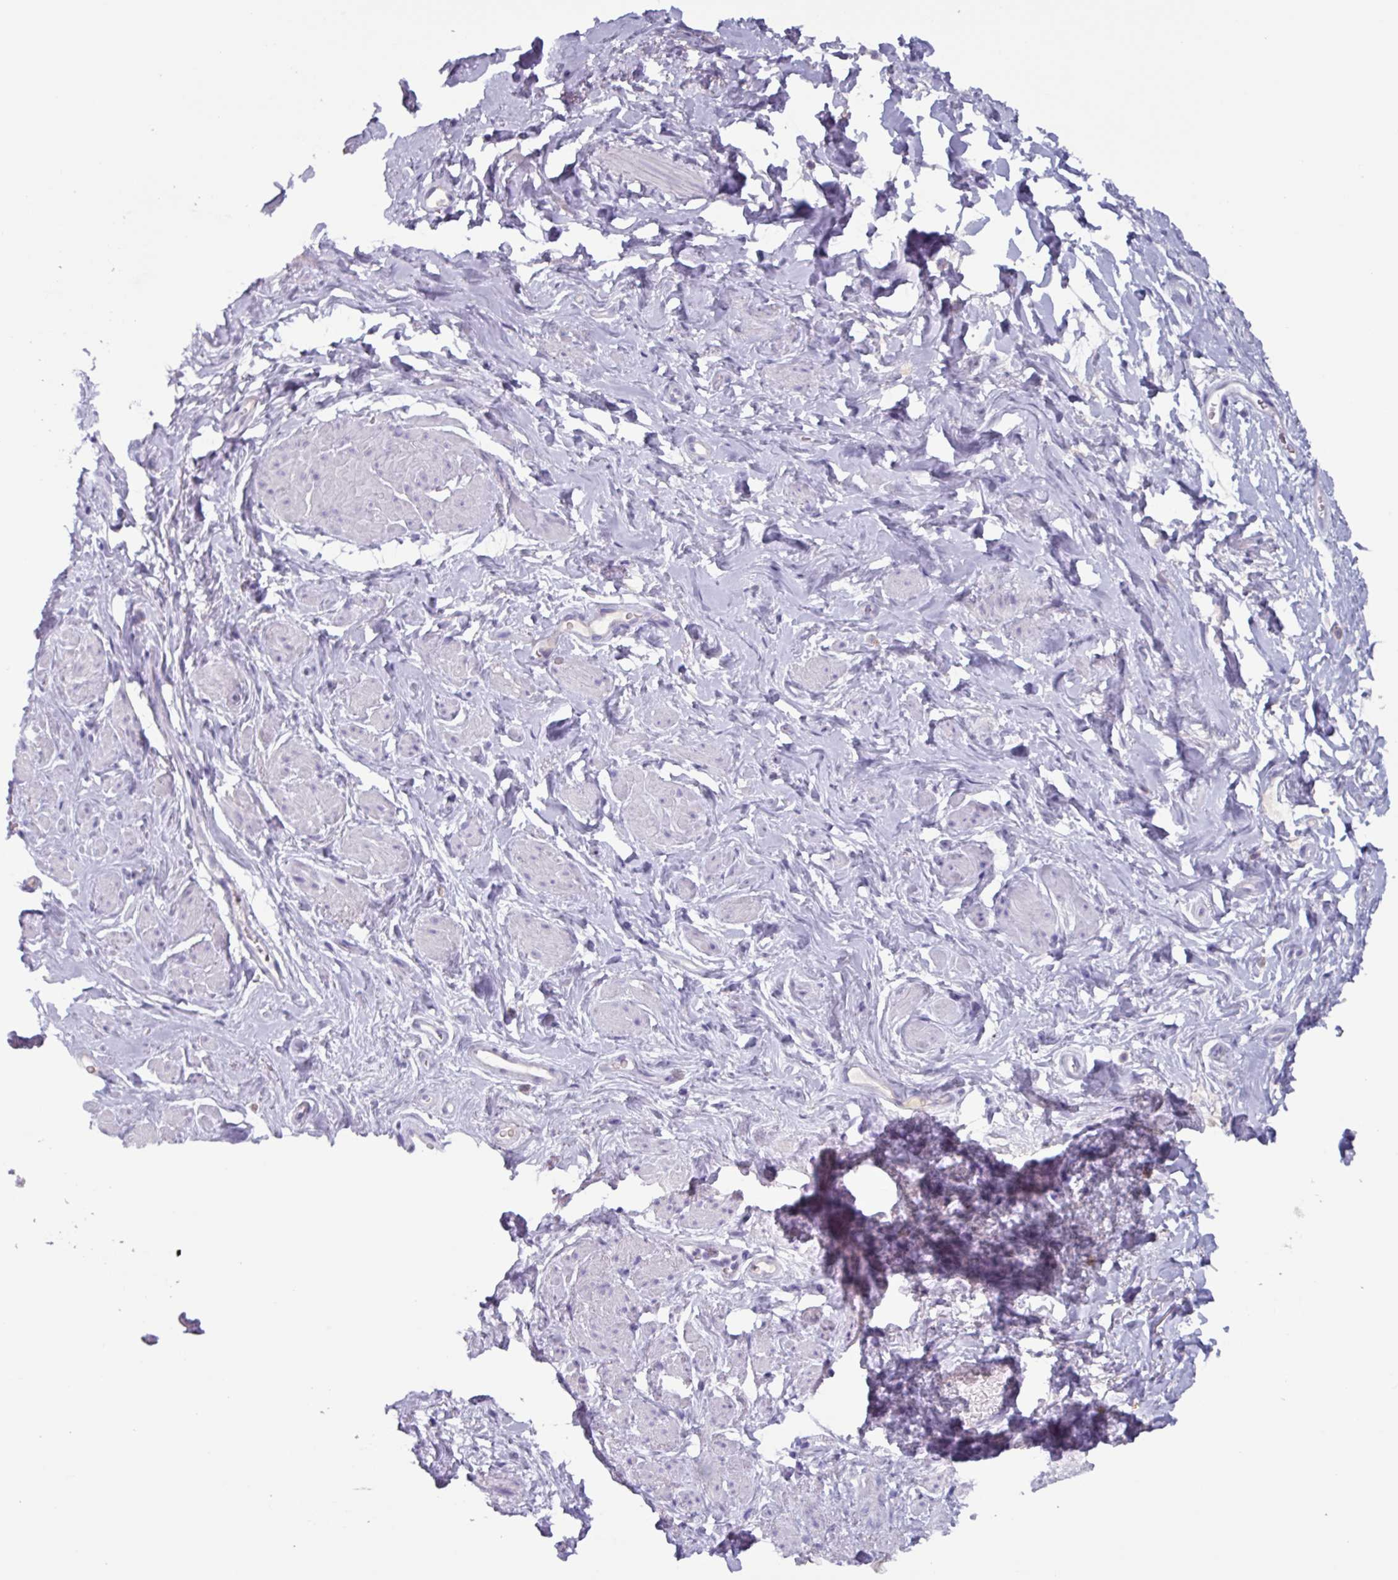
{"staining": {"intensity": "negative", "quantity": "none", "location": "none"}, "tissue": "smooth muscle", "cell_type": "Smooth muscle cells", "image_type": "normal", "snomed": [{"axis": "morphology", "description": "Normal tissue, NOS"}, {"axis": "topography", "description": "Smooth muscle"}, {"axis": "topography", "description": "Peripheral nerve tissue"}], "caption": "The image demonstrates no significant staining in smooth muscle cells of smooth muscle. (DAB IHC, high magnification).", "gene": "OR2T10", "patient": {"sex": "male", "age": 69}}